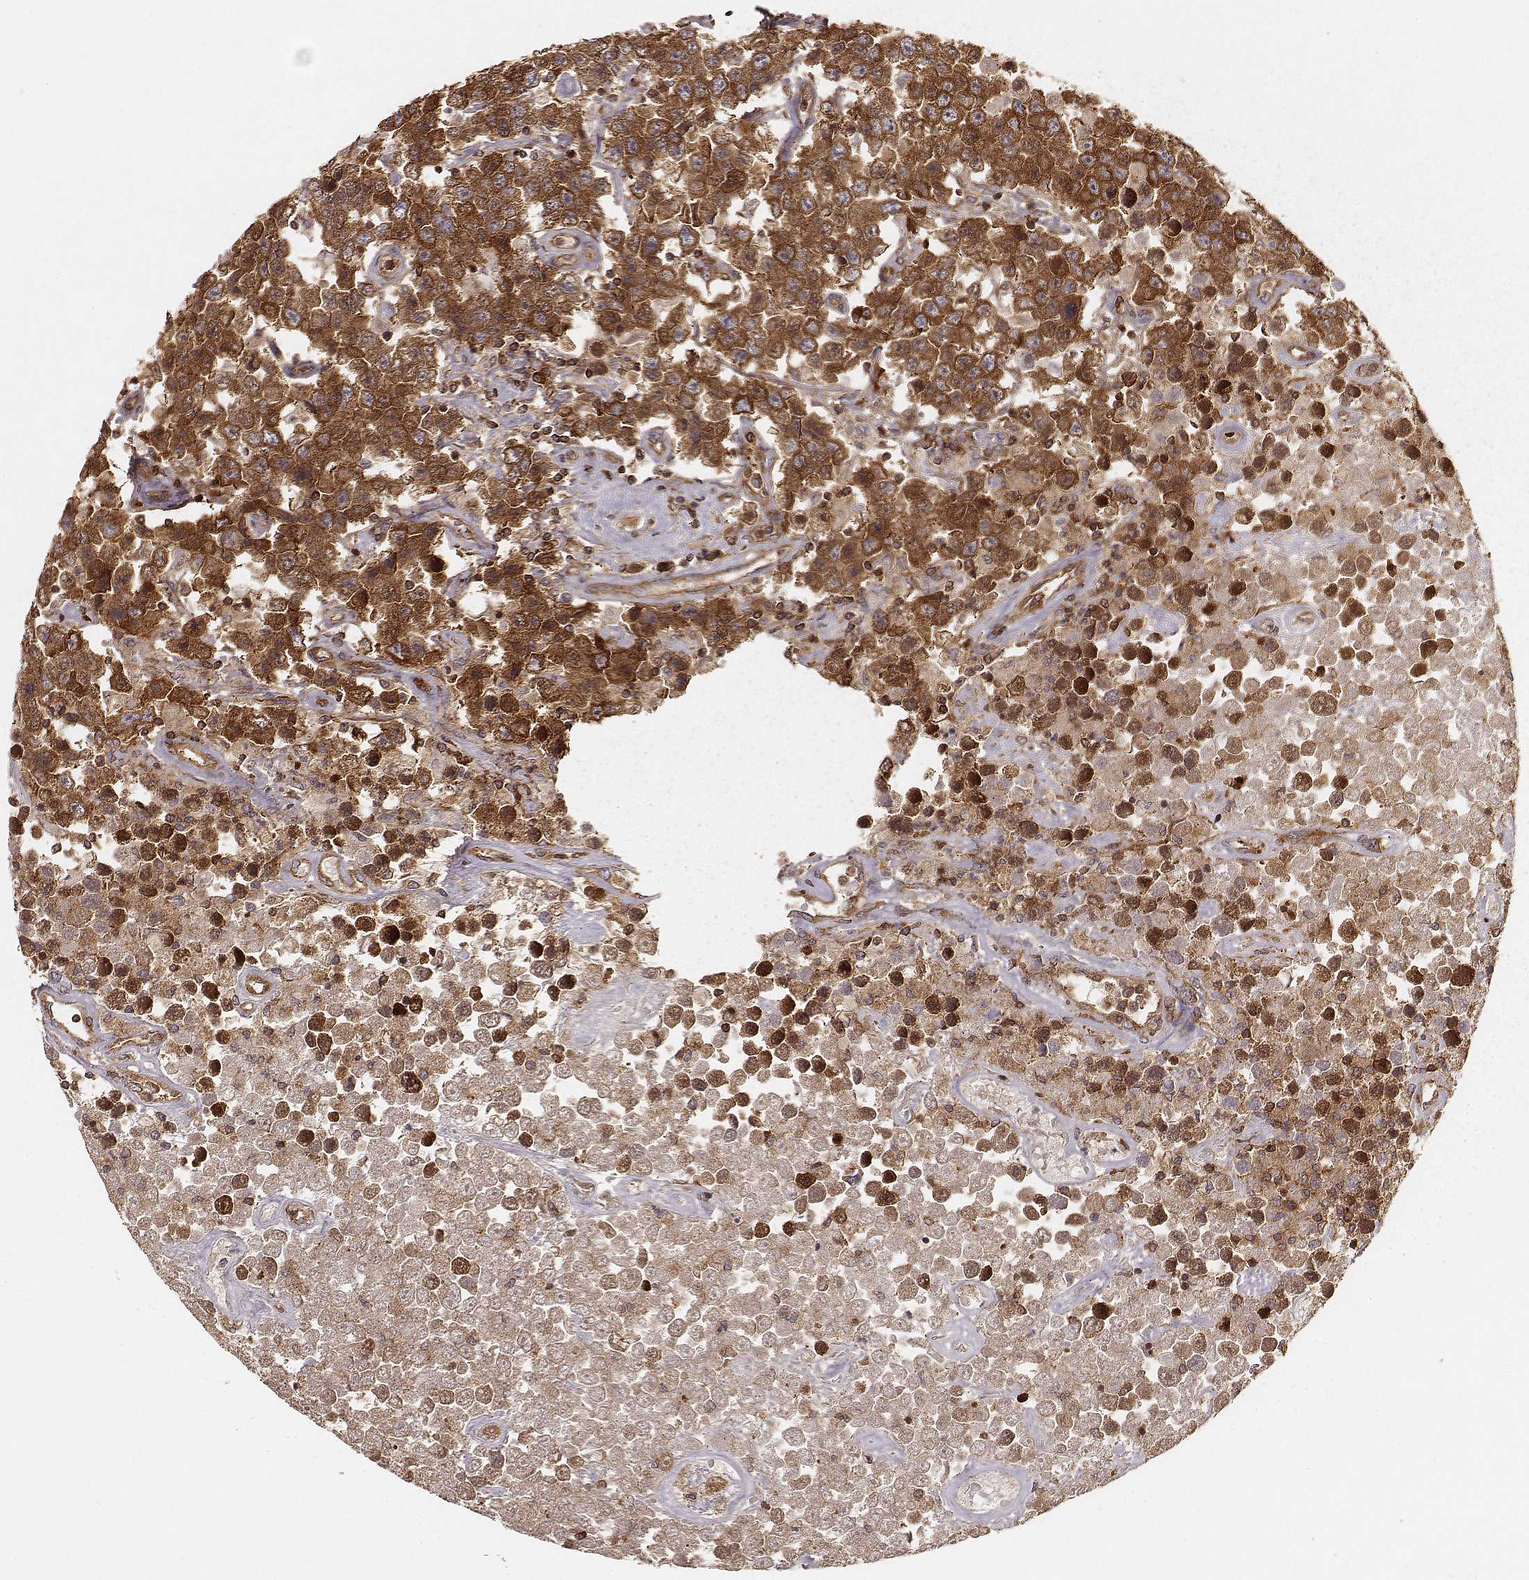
{"staining": {"intensity": "strong", "quantity": ">75%", "location": "cytoplasmic/membranous"}, "tissue": "testis cancer", "cell_type": "Tumor cells", "image_type": "cancer", "snomed": [{"axis": "morphology", "description": "Seminoma, NOS"}, {"axis": "topography", "description": "Testis"}], "caption": "The immunohistochemical stain labels strong cytoplasmic/membranous positivity in tumor cells of testis seminoma tissue.", "gene": "CARS1", "patient": {"sex": "male", "age": 52}}